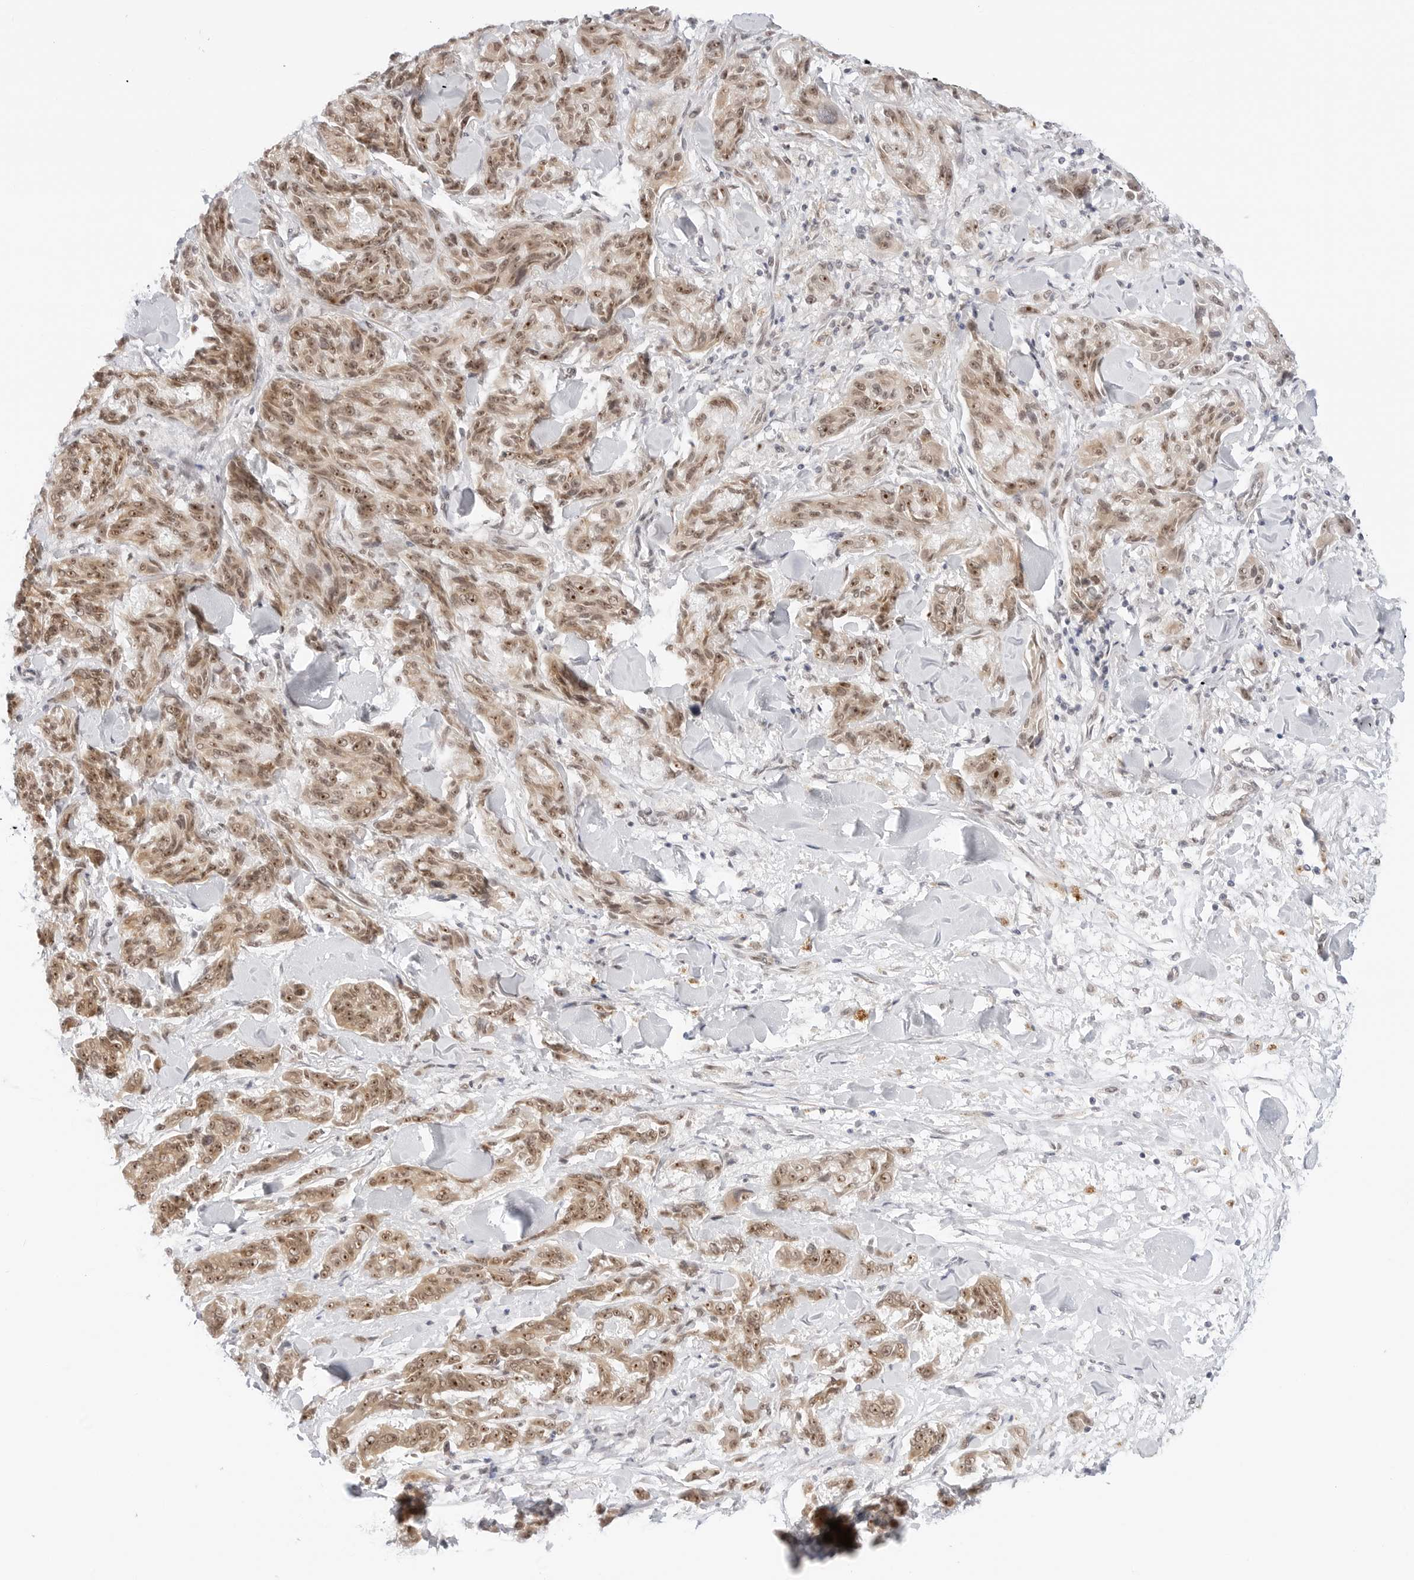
{"staining": {"intensity": "moderate", "quantity": ">75%", "location": "cytoplasmic/membranous,nuclear"}, "tissue": "melanoma", "cell_type": "Tumor cells", "image_type": "cancer", "snomed": [{"axis": "morphology", "description": "Malignant melanoma, NOS"}, {"axis": "topography", "description": "Skin"}], "caption": "Melanoma stained with a brown dye shows moderate cytoplasmic/membranous and nuclear positive expression in approximately >75% of tumor cells.", "gene": "HIPK3", "patient": {"sex": "male", "age": 53}}